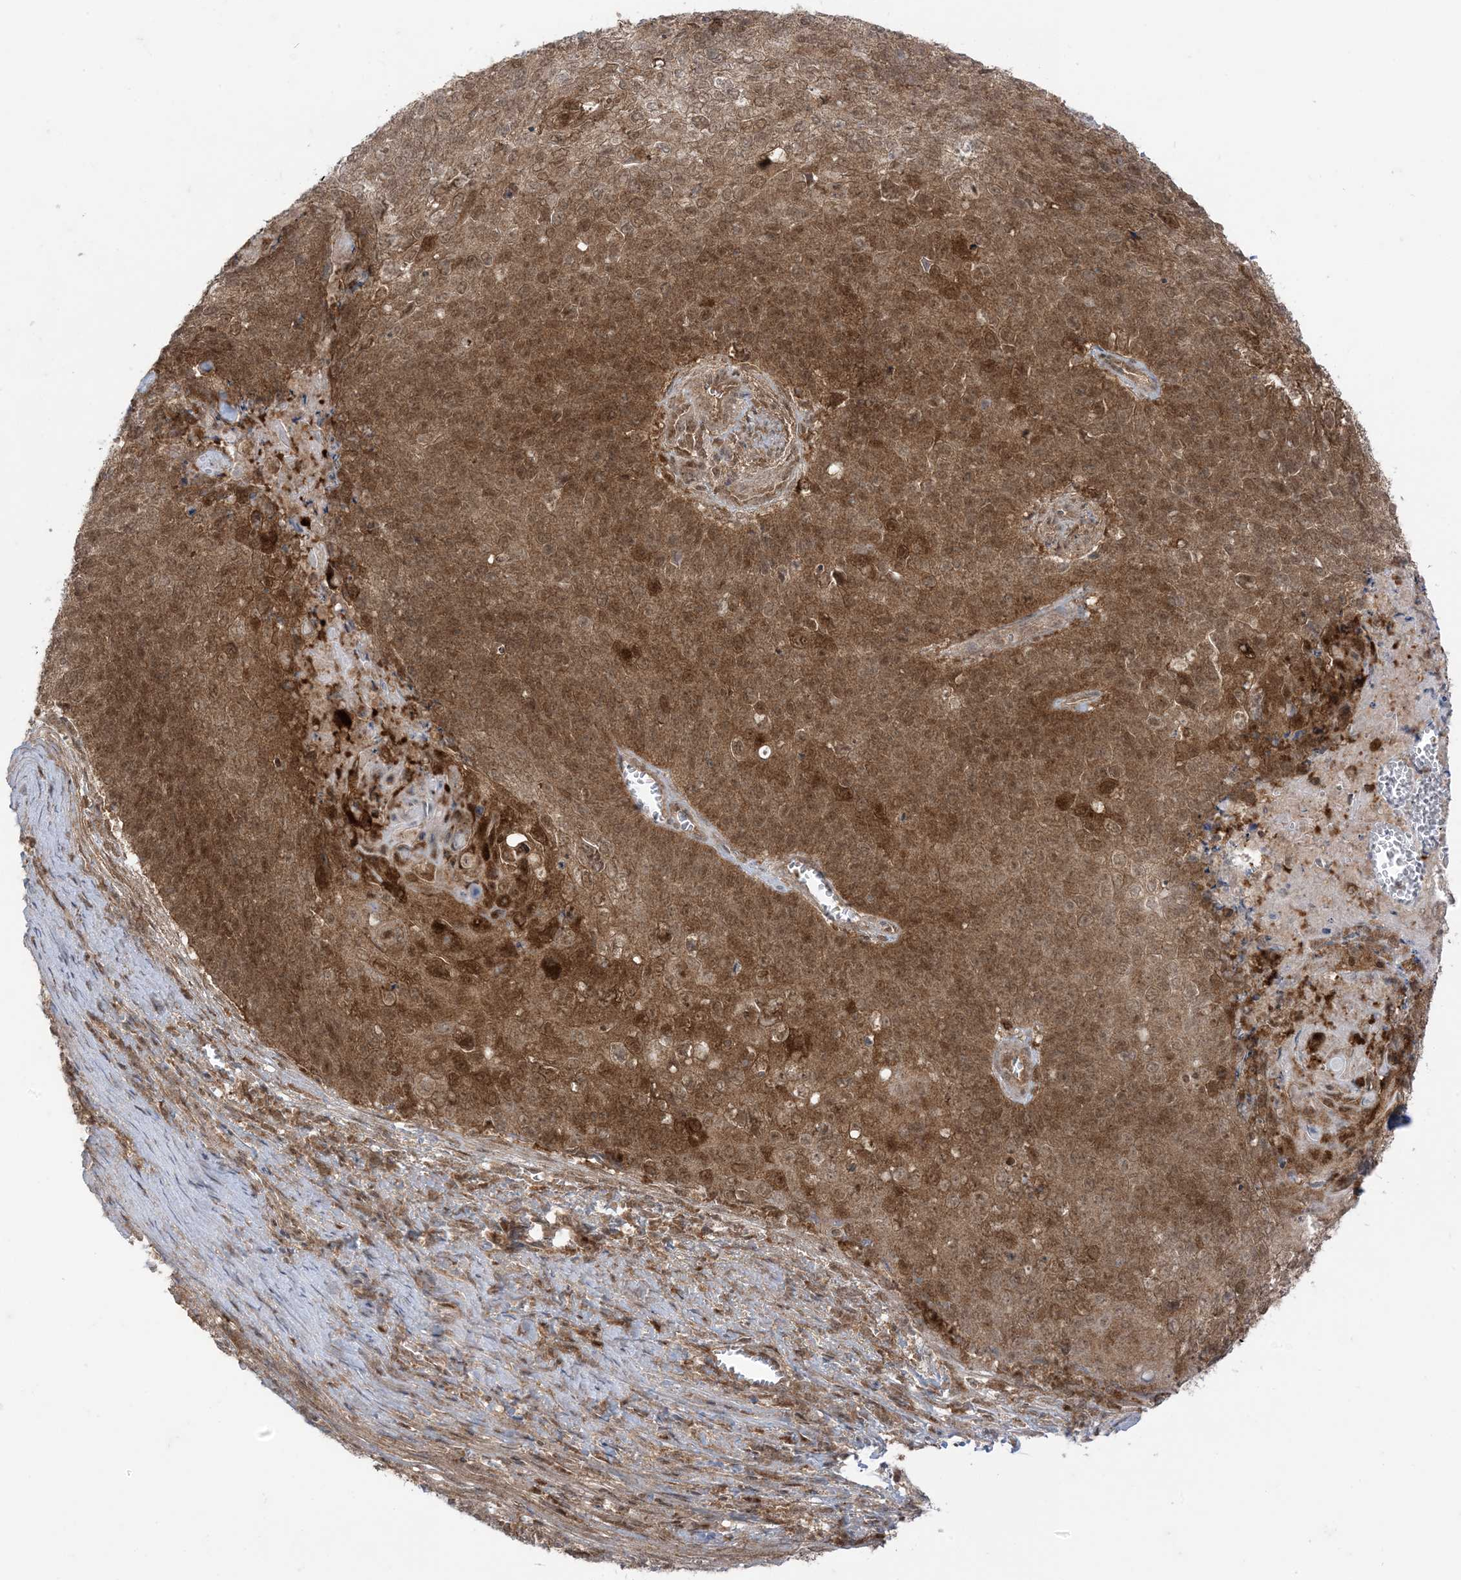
{"staining": {"intensity": "moderate", "quantity": ">75%", "location": "cytoplasmic/membranous,nuclear"}, "tissue": "cervical cancer", "cell_type": "Tumor cells", "image_type": "cancer", "snomed": [{"axis": "morphology", "description": "Squamous cell carcinoma, NOS"}, {"axis": "topography", "description": "Cervix"}], "caption": "Human cervical squamous cell carcinoma stained for a protein (brown) reveals moderate cytoplasmic/membranous and nuclear positive positivity in about >75% of tumor cells.", "gene": "PTPA", "patient": {"sex": "female", "age": 39}}